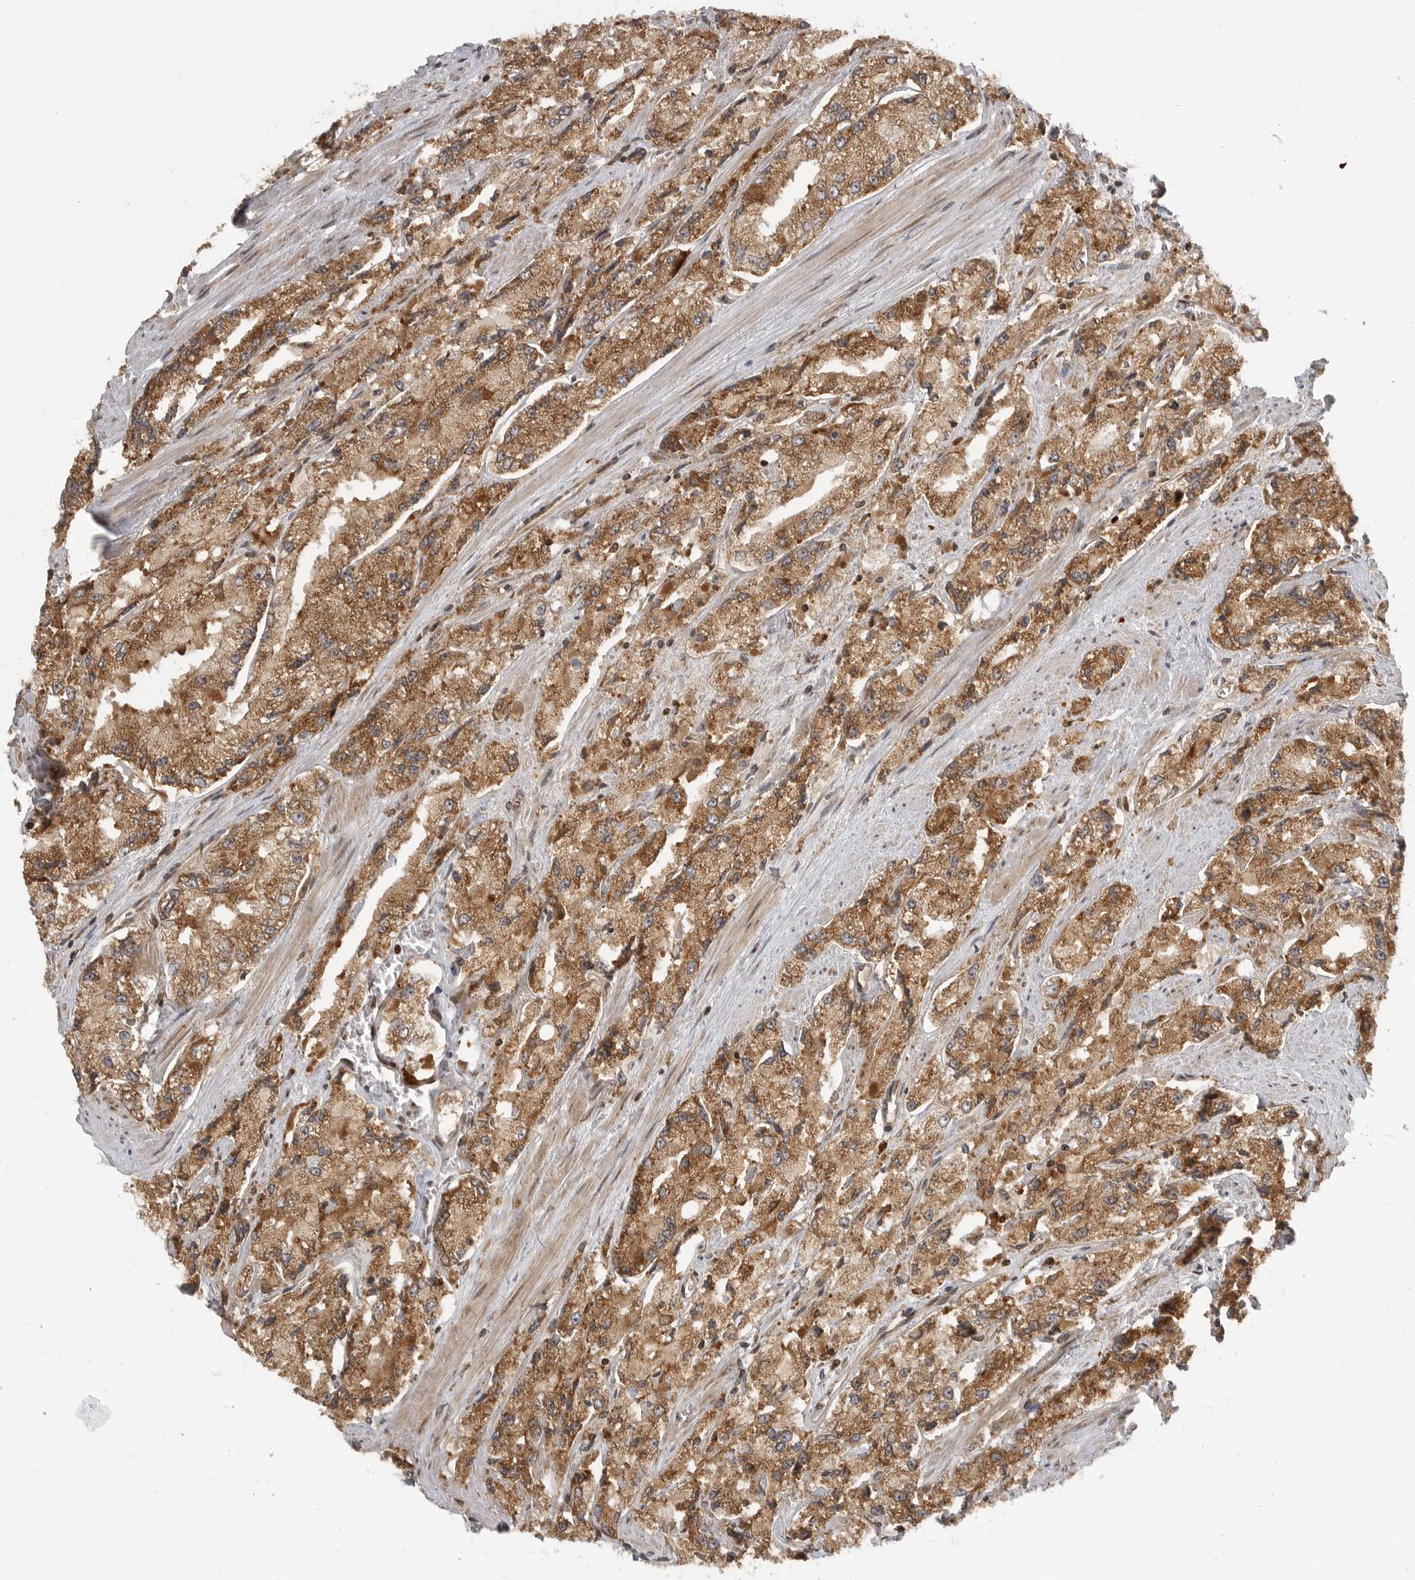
{"staining": {"intensity": "moderate", "quantity": ">75%", "location": "cytoplasmic/membranous"}, "tissue": "prostate cancer", "cell_type": "Tumor cells", "image_type": "cancer", "snomed": [{"axis": "morphology", "description": "Adenocarcinoma, High grade"}, {"axis": "topography", "description": "Prostate"}], "caption": "High-magnification brightfield microscopy of high-grade adenocarcinoma (prostate) stained with DAB (3,3'-diaminobenzidine) (brown) and counterstained with hematoxylin (blue). tumor cells exhibit moderate cytoplasmic/membranous expression is present in about>75% of cells.", "gene": "FAT3", "patient": {"sex": "male", "age": 58}}